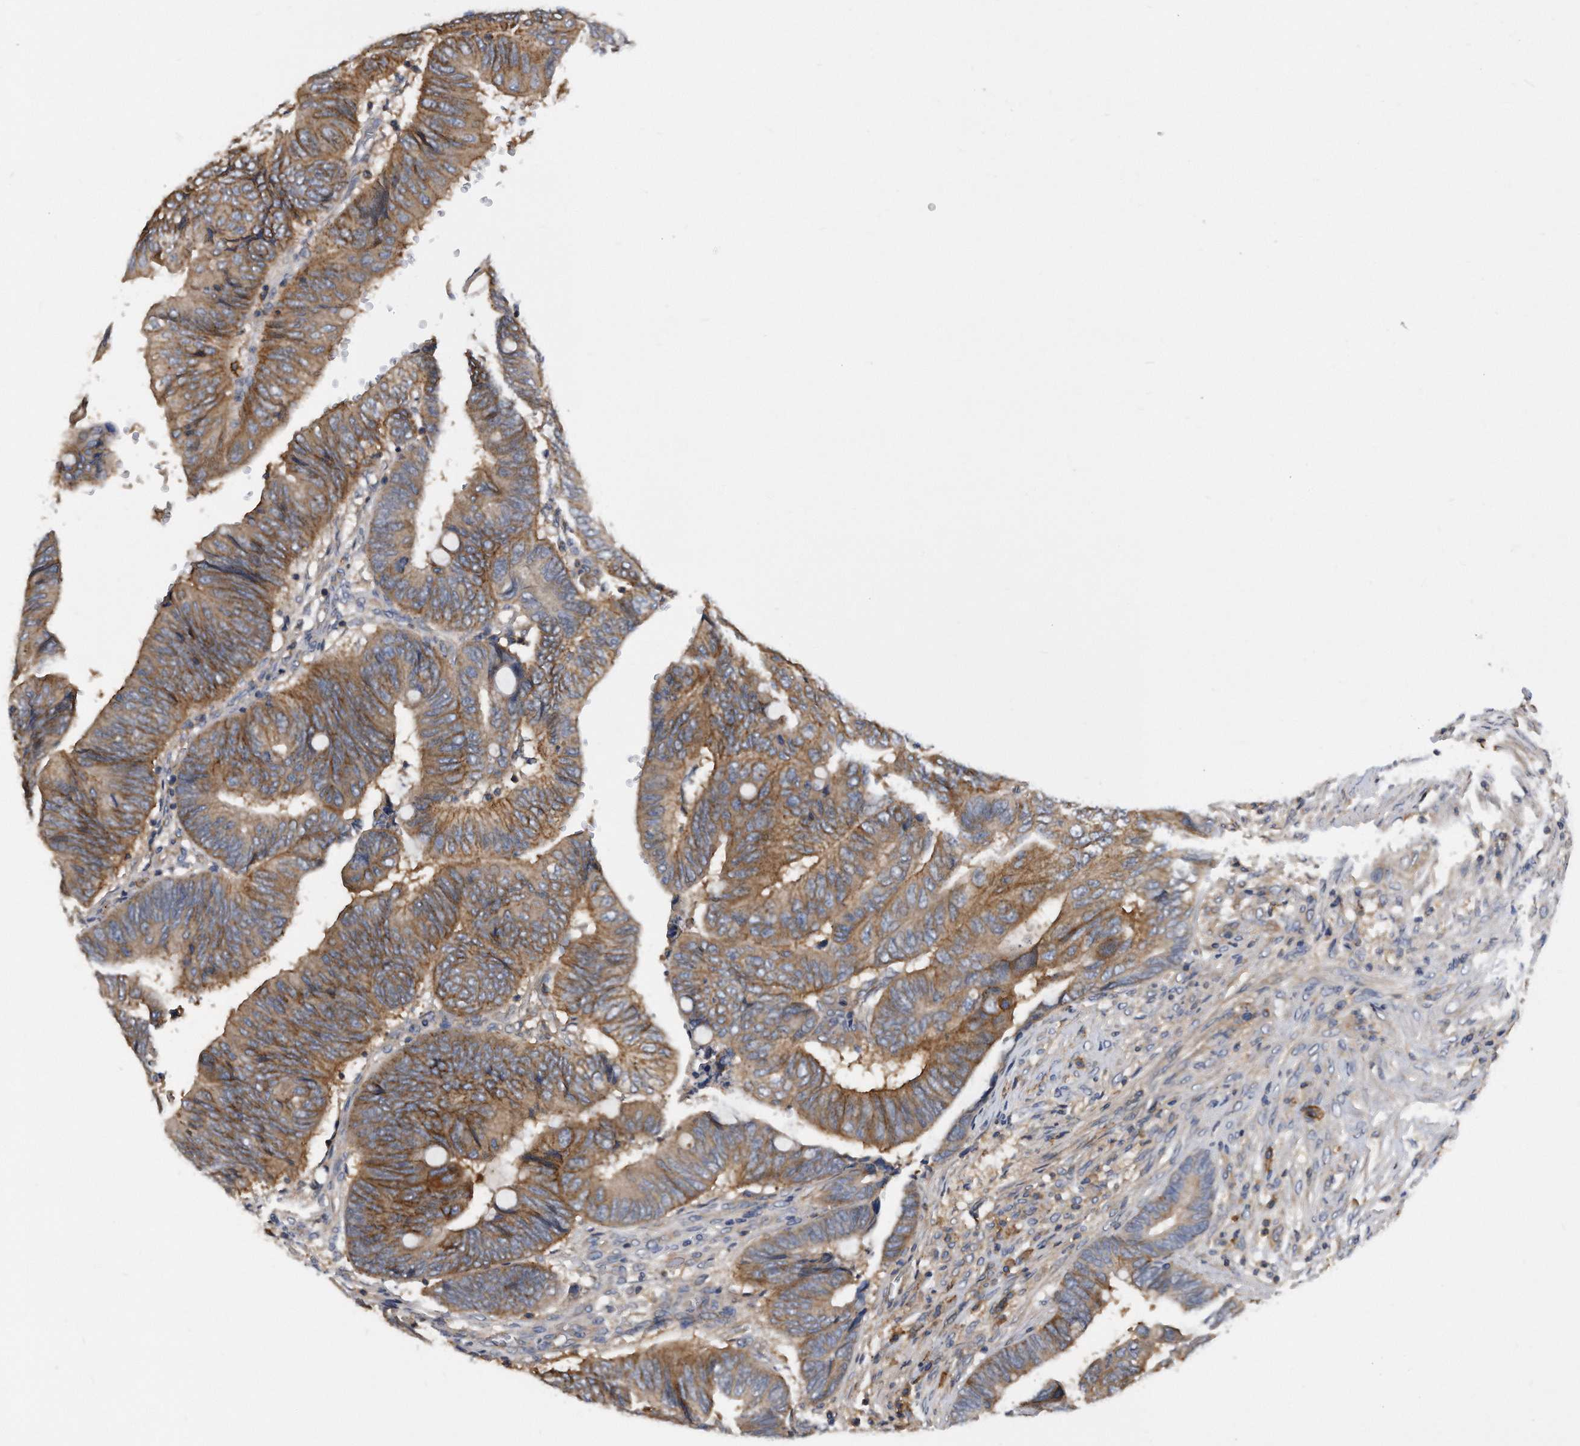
{"staining": {"intensity": "moderate", "quantity": ">75%", "location": "cytoplasmic/membranous"}, "tissue": "colorectal cancer", "cell_type": "Tumor cells", "image_type": "cancer", "snomed": [{"axis": "morphology", "description": "Normal tissue, NOS"}, {"axis": "morphology", "description": "Adenocarcinoma, NOS"}, {"axis": "topography", "description": "Rectum"}, {"axis": "topography", "description": "Peripheral nerve tissue"}], "caption": "A photomicrograph of human colorectal cancer (adenocarcinoma) stained for a protein exhibits moderate cytoplasmic/membranous brown staining in tumor cells. The protein is stained brown, and the nuclei are stained in blue (DAB (3,3'-diaminobenzidine) IHC with brightfield microscopy, high magnification).", "gene": "ATG5", "patient": {"sex": "male", "age": 92}}